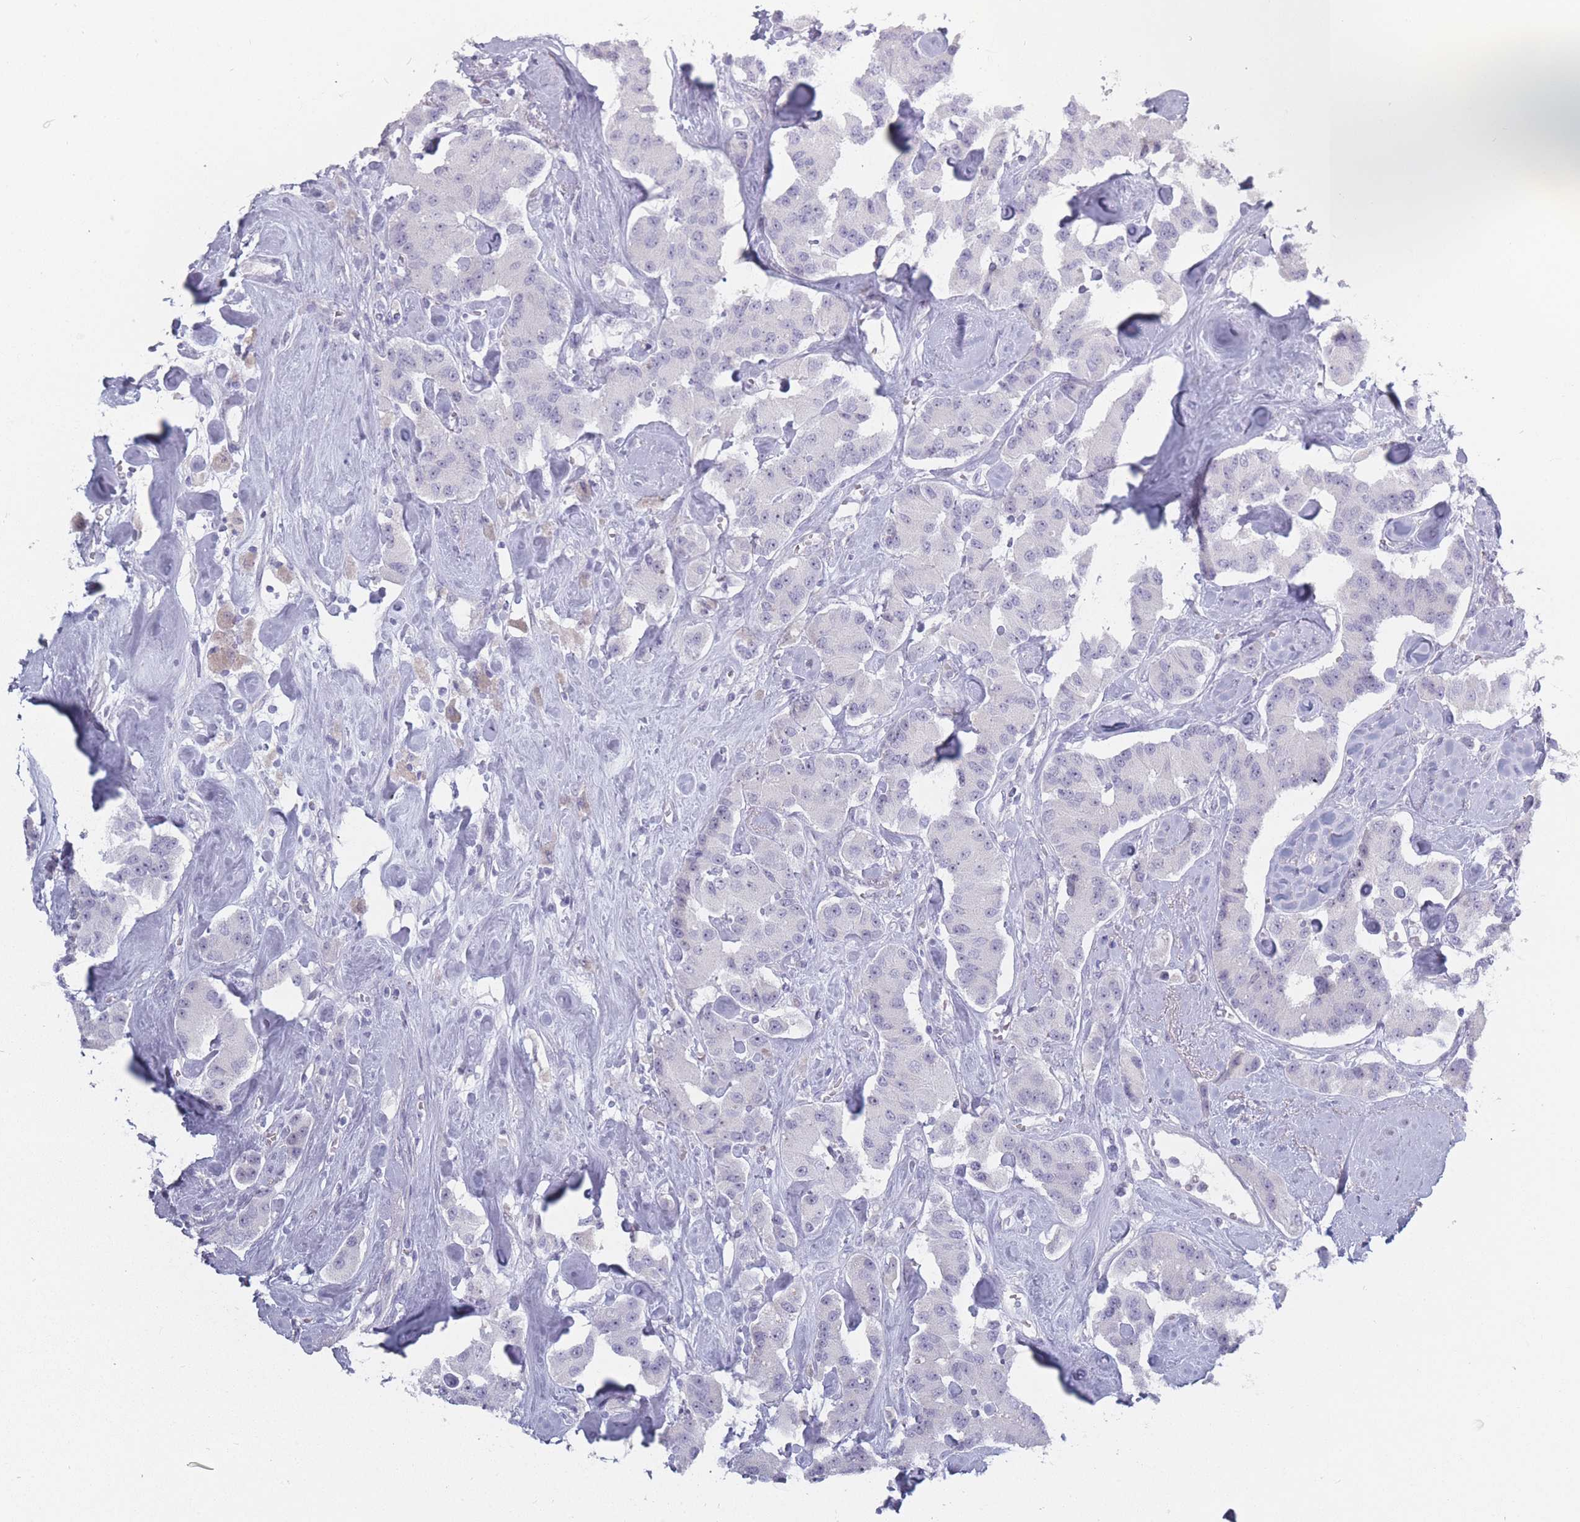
{"staining": {"intensity": "negative", "quantity": "none", "location": "none"}, "tissue": "carcinoid", "cell_type": "Tumor cells", "image_type": "cancer", "snomed": [{"axis": "morphology", "description": "Carcinoid, malignant, NOS"}, {"axis": "topography", "description": "Pancreas"}], "caption": "Tumor cells are negative for brown protein staining in carcinoid.", "gene": "ROS1", "patient": {"sex": "male", "age": 41}}